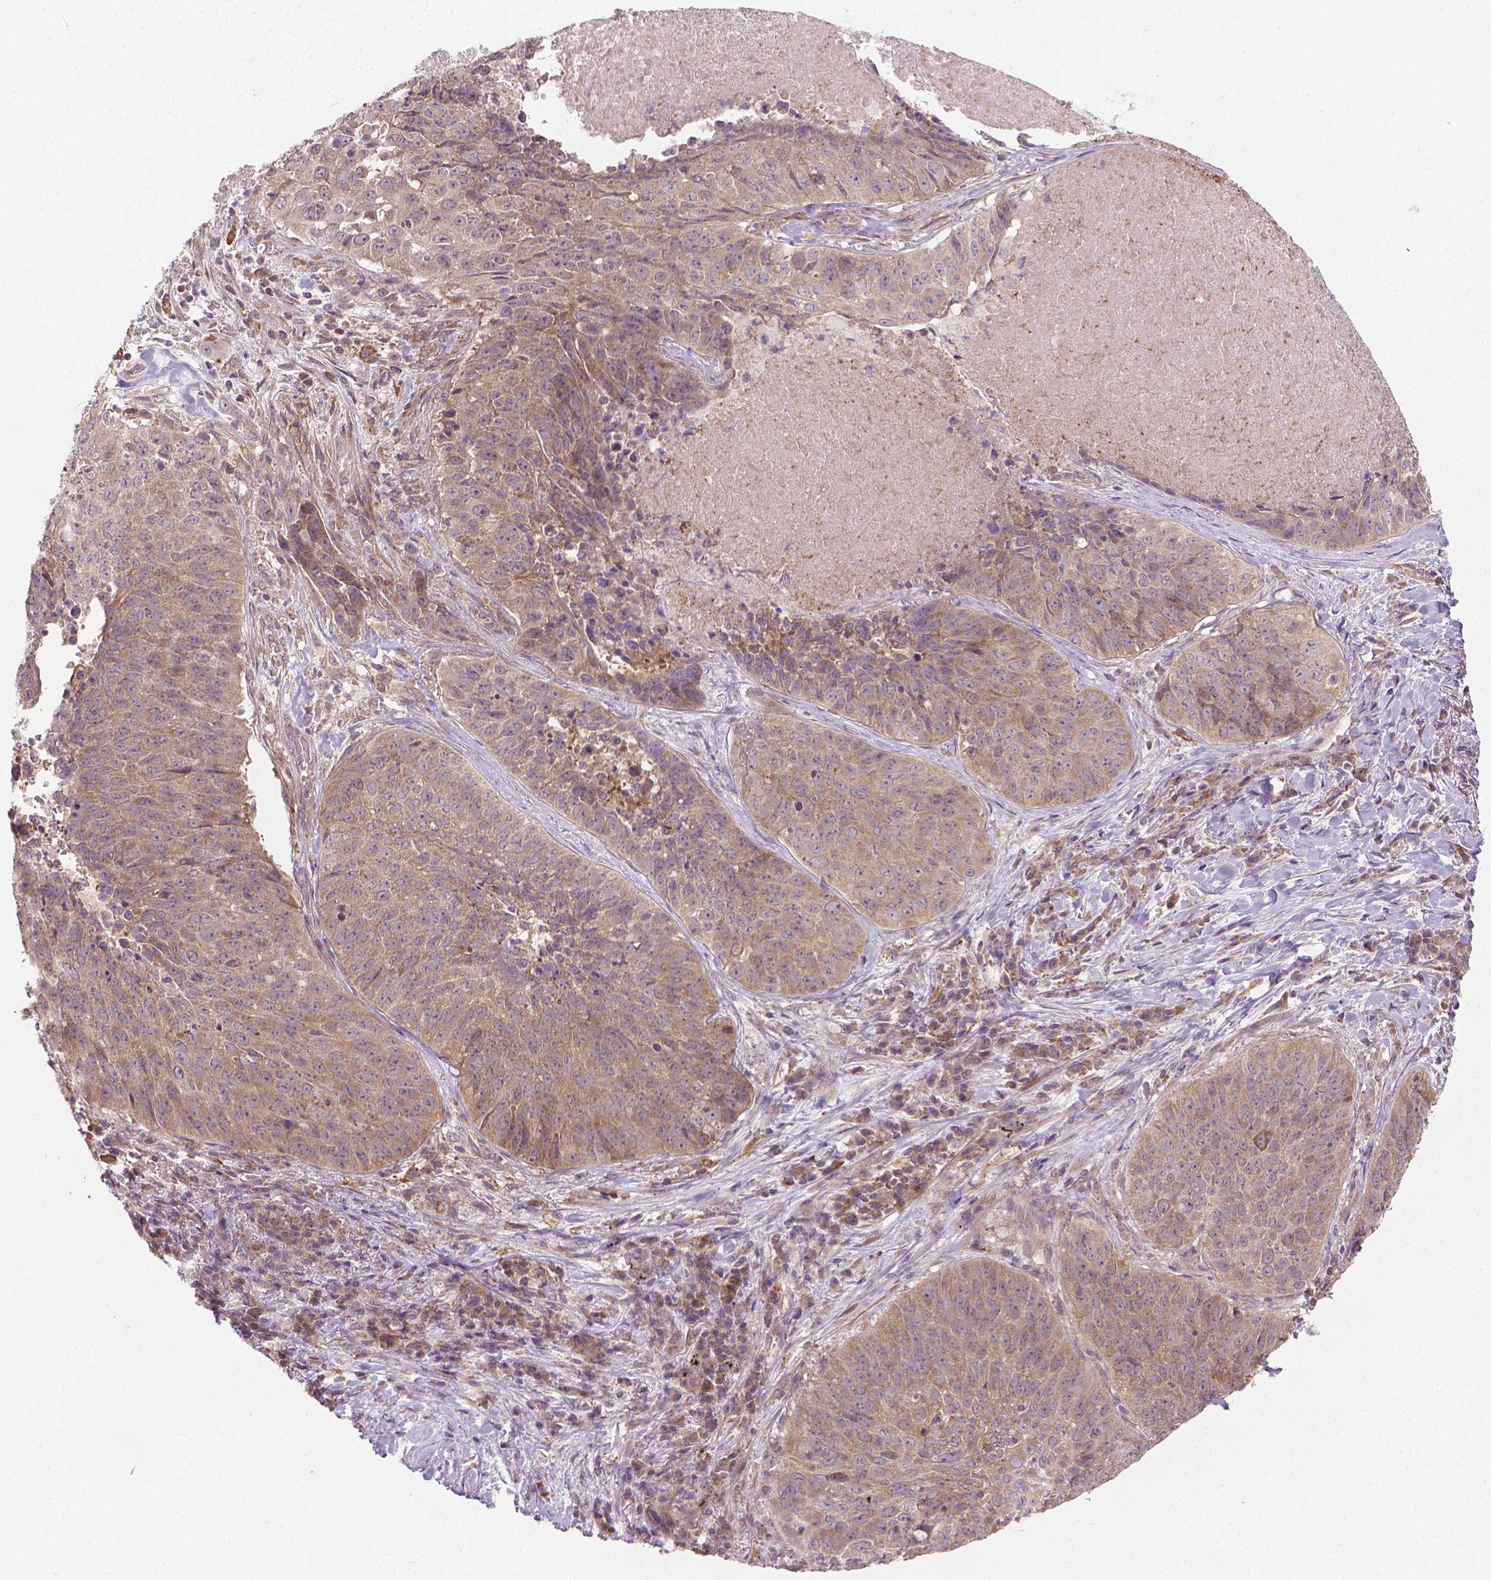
{"staining": {"intensity": "moderate", "quantity": ">75%", "location": "cytoplasmic/membranous"}, "tissue": "lung cancer", "cell_type": "Tumor cells", "image_type": "cancer", "snomed": [{"axis": "morphology", "description": "Normal tissue, NOS"}, {"axis": "morphology", "description": "Squamous cell carcinoma, NOS"}, {"axis": "topography", "description": "Bronchus"}, {"axis": "topography", "description": "Lung"}], "caption": "Immunohistochemical staining of lung cancer exhibits moderate cytoplasmic/membranous protein expression in approximately >75% of tumor cells.", "gene": "PRAG1", "patient": {"sex": "male", "age": 64}}